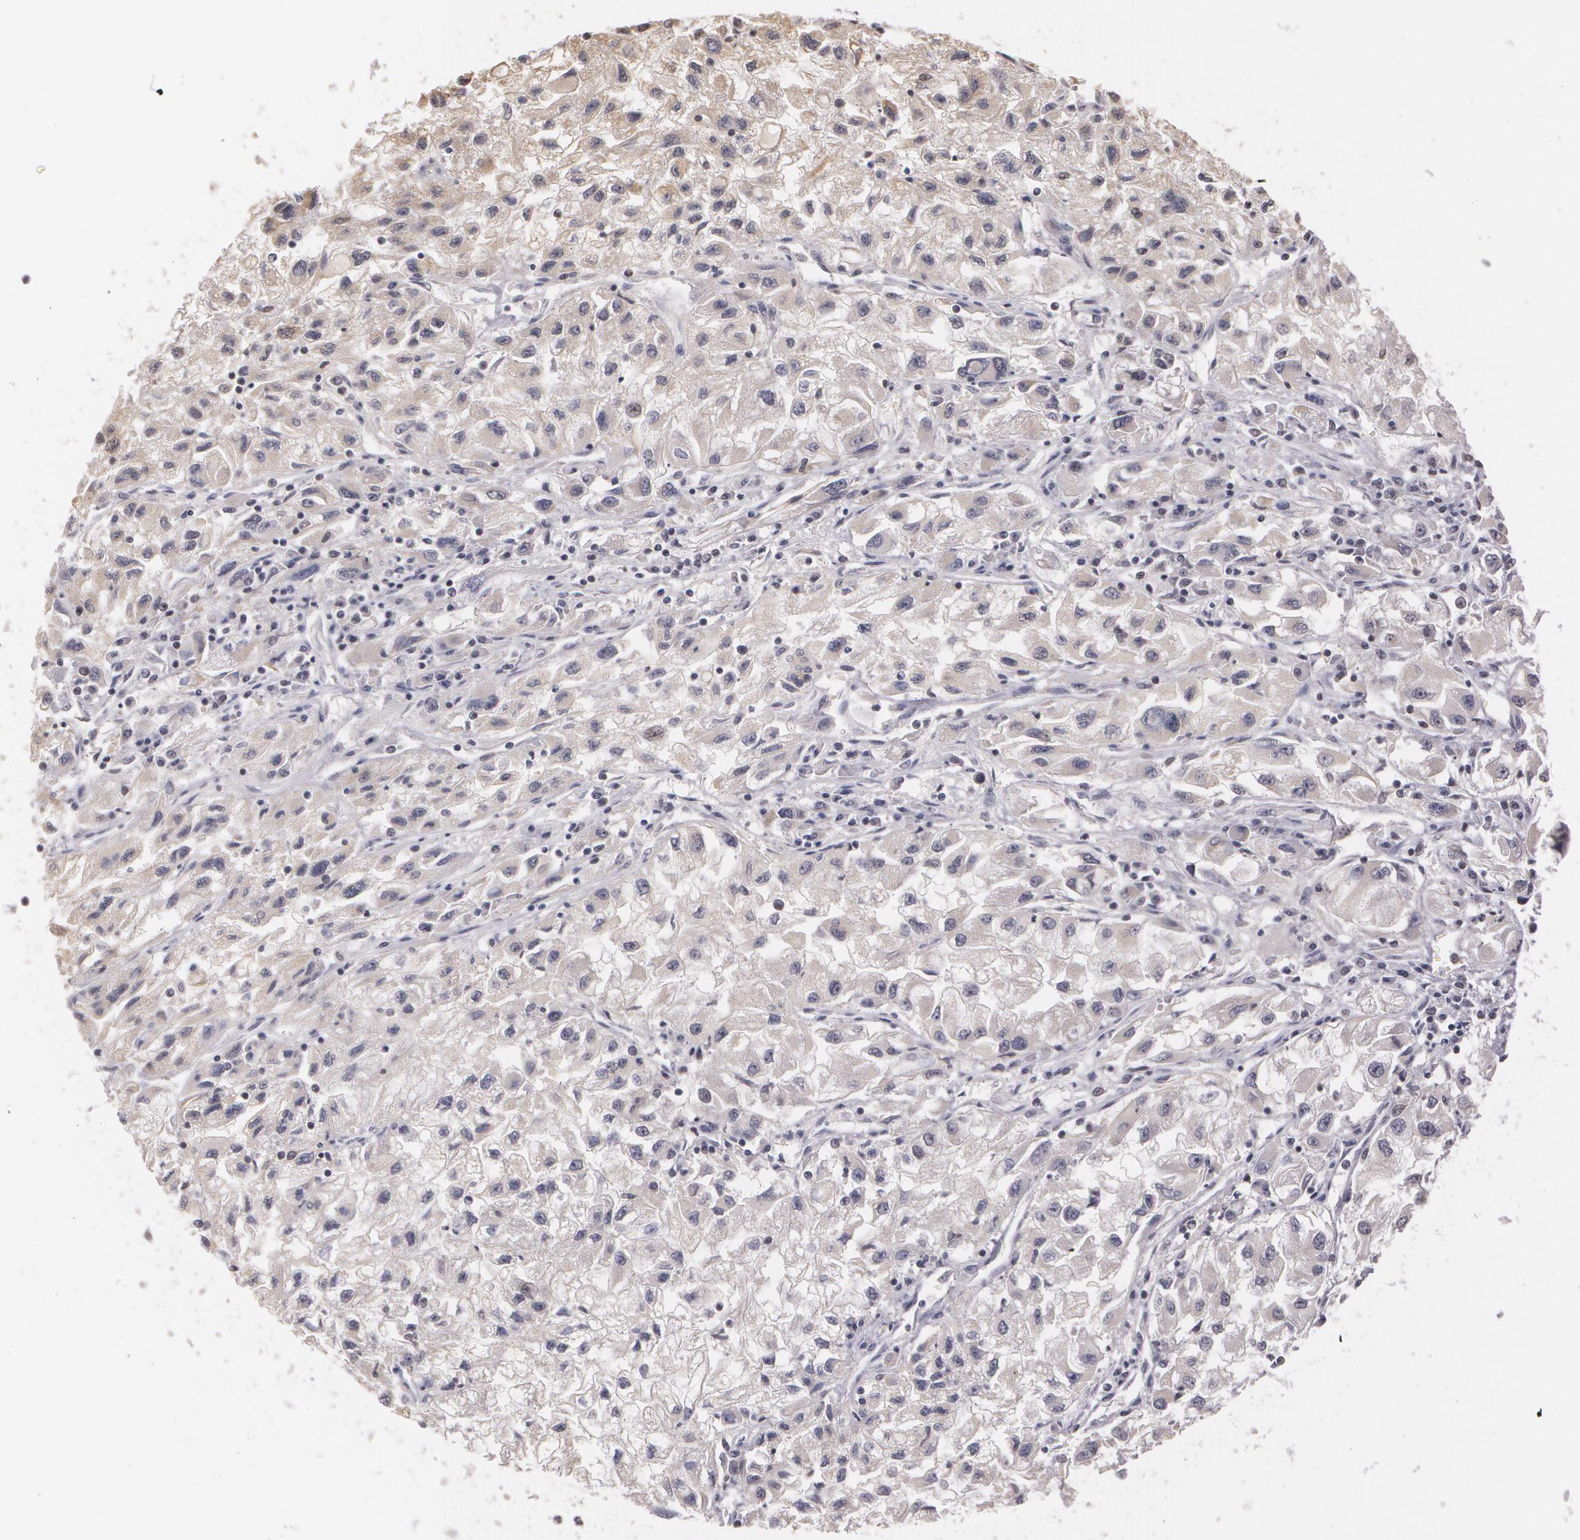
{"staining": {"intensity": "negative", "quantity": "none", "location": "none"}, "tissue": "renal cancer", "cell_type": "Tumor cells", "image_type": "cancer", "snomed": [{"axis": "morphology", "description": "Adenocarcinoma, NOS"}, {"axis": "topography", "description": "Kidney"}], "caption": "Protein analysis of renal adenocarcinoma shows no significant staining in tumor cells.", "gene": "THRB", "patient": {"sex": "male", "age": 59}}